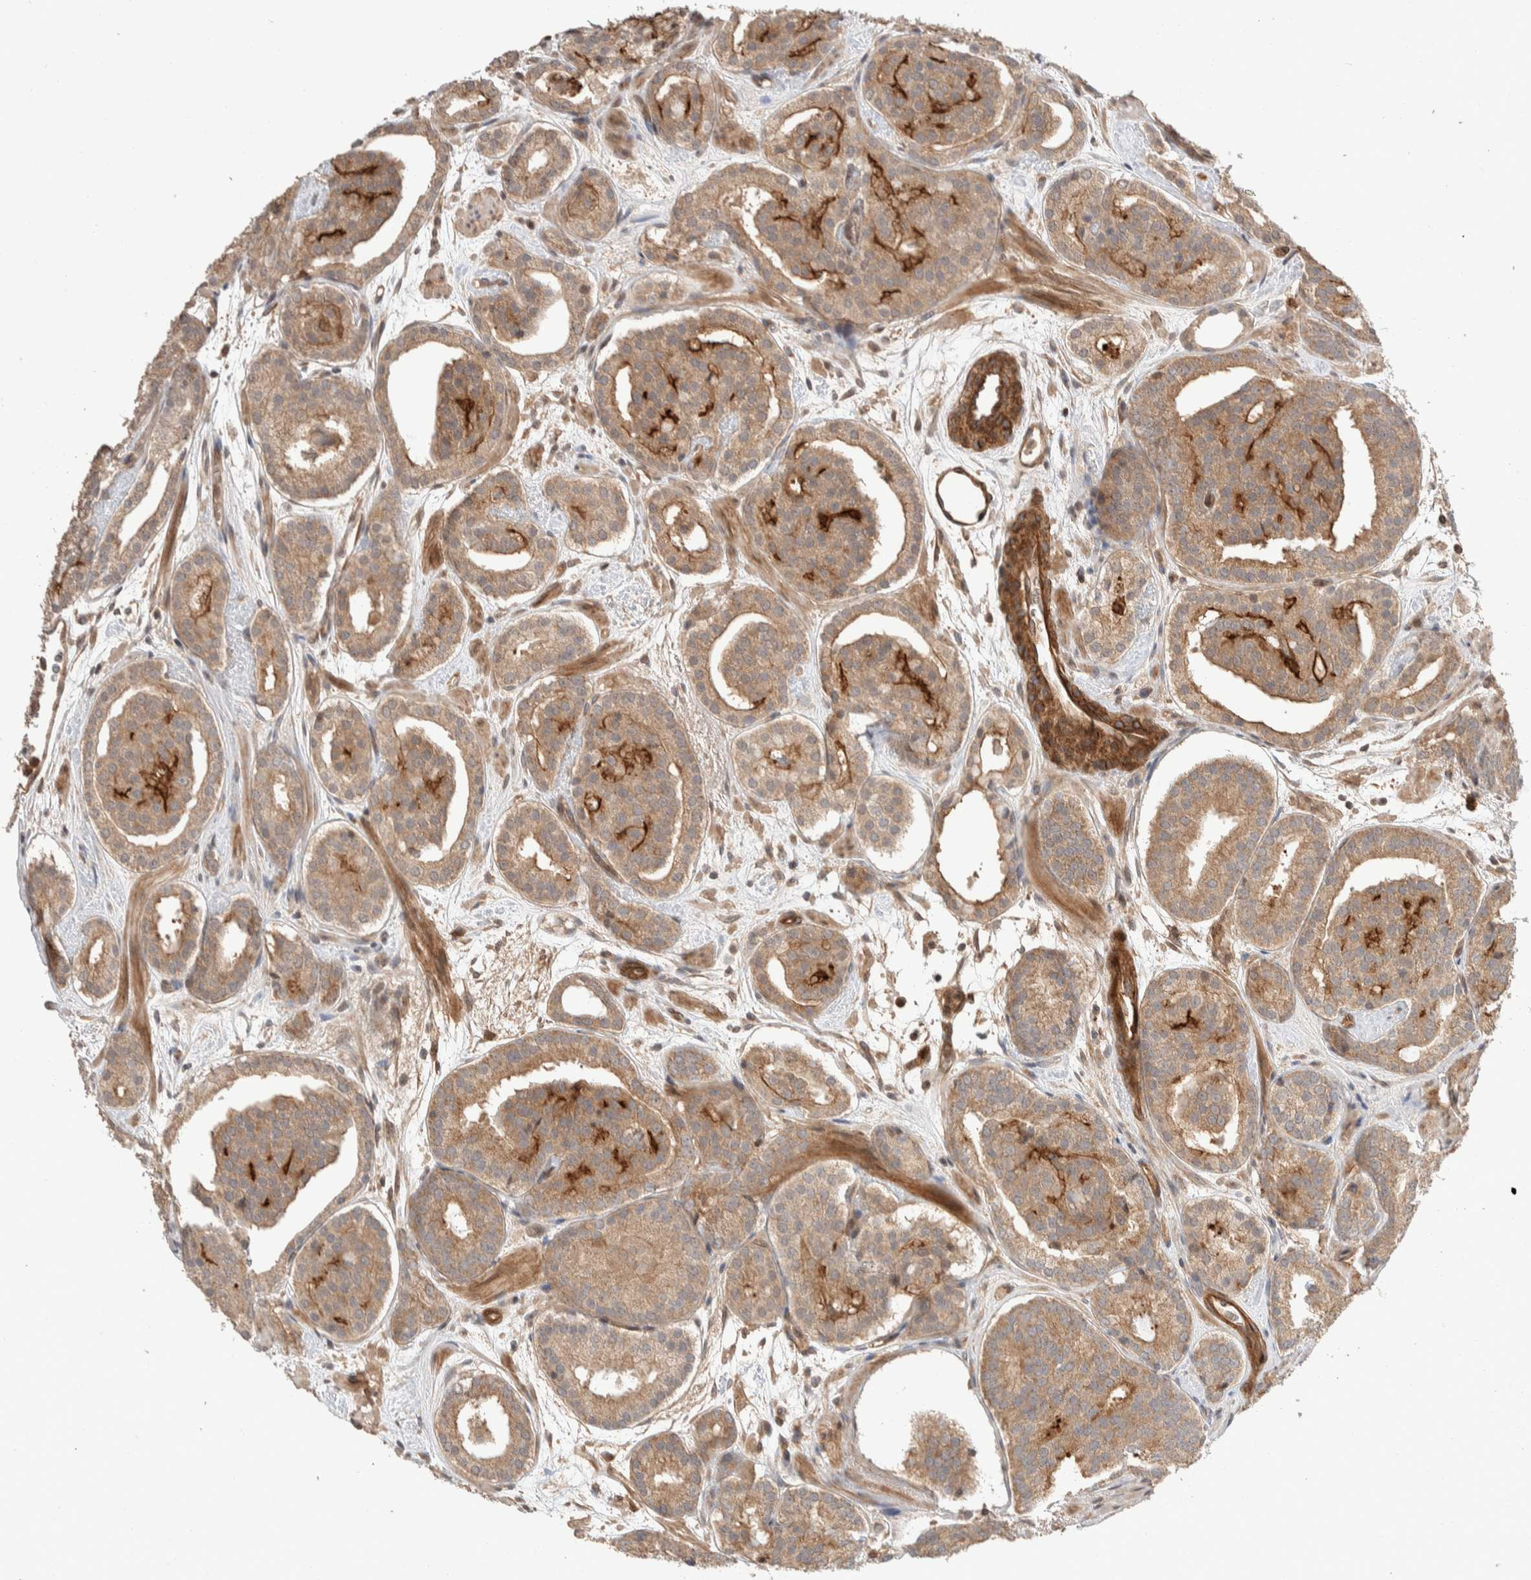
{"staining": {"intensity": "moderate", "quantity": ">75%", "location": "cytoplasmic/membranous"}, "tissue": "prostate cancer", "cell_type": "Tumor cells", "image_type": "cancer", "snomed": [{"axis": "morphology", "description": "Adenocarcinoma, Low grade"}, {"axis": "topography", "description": "Prostate"}], "caption": "Human prostate cancer stained with a protein marker reveals moderate staining in tumor cells.", "gene": "ERC1", "patient": {"sex": "male", "age": 69}}